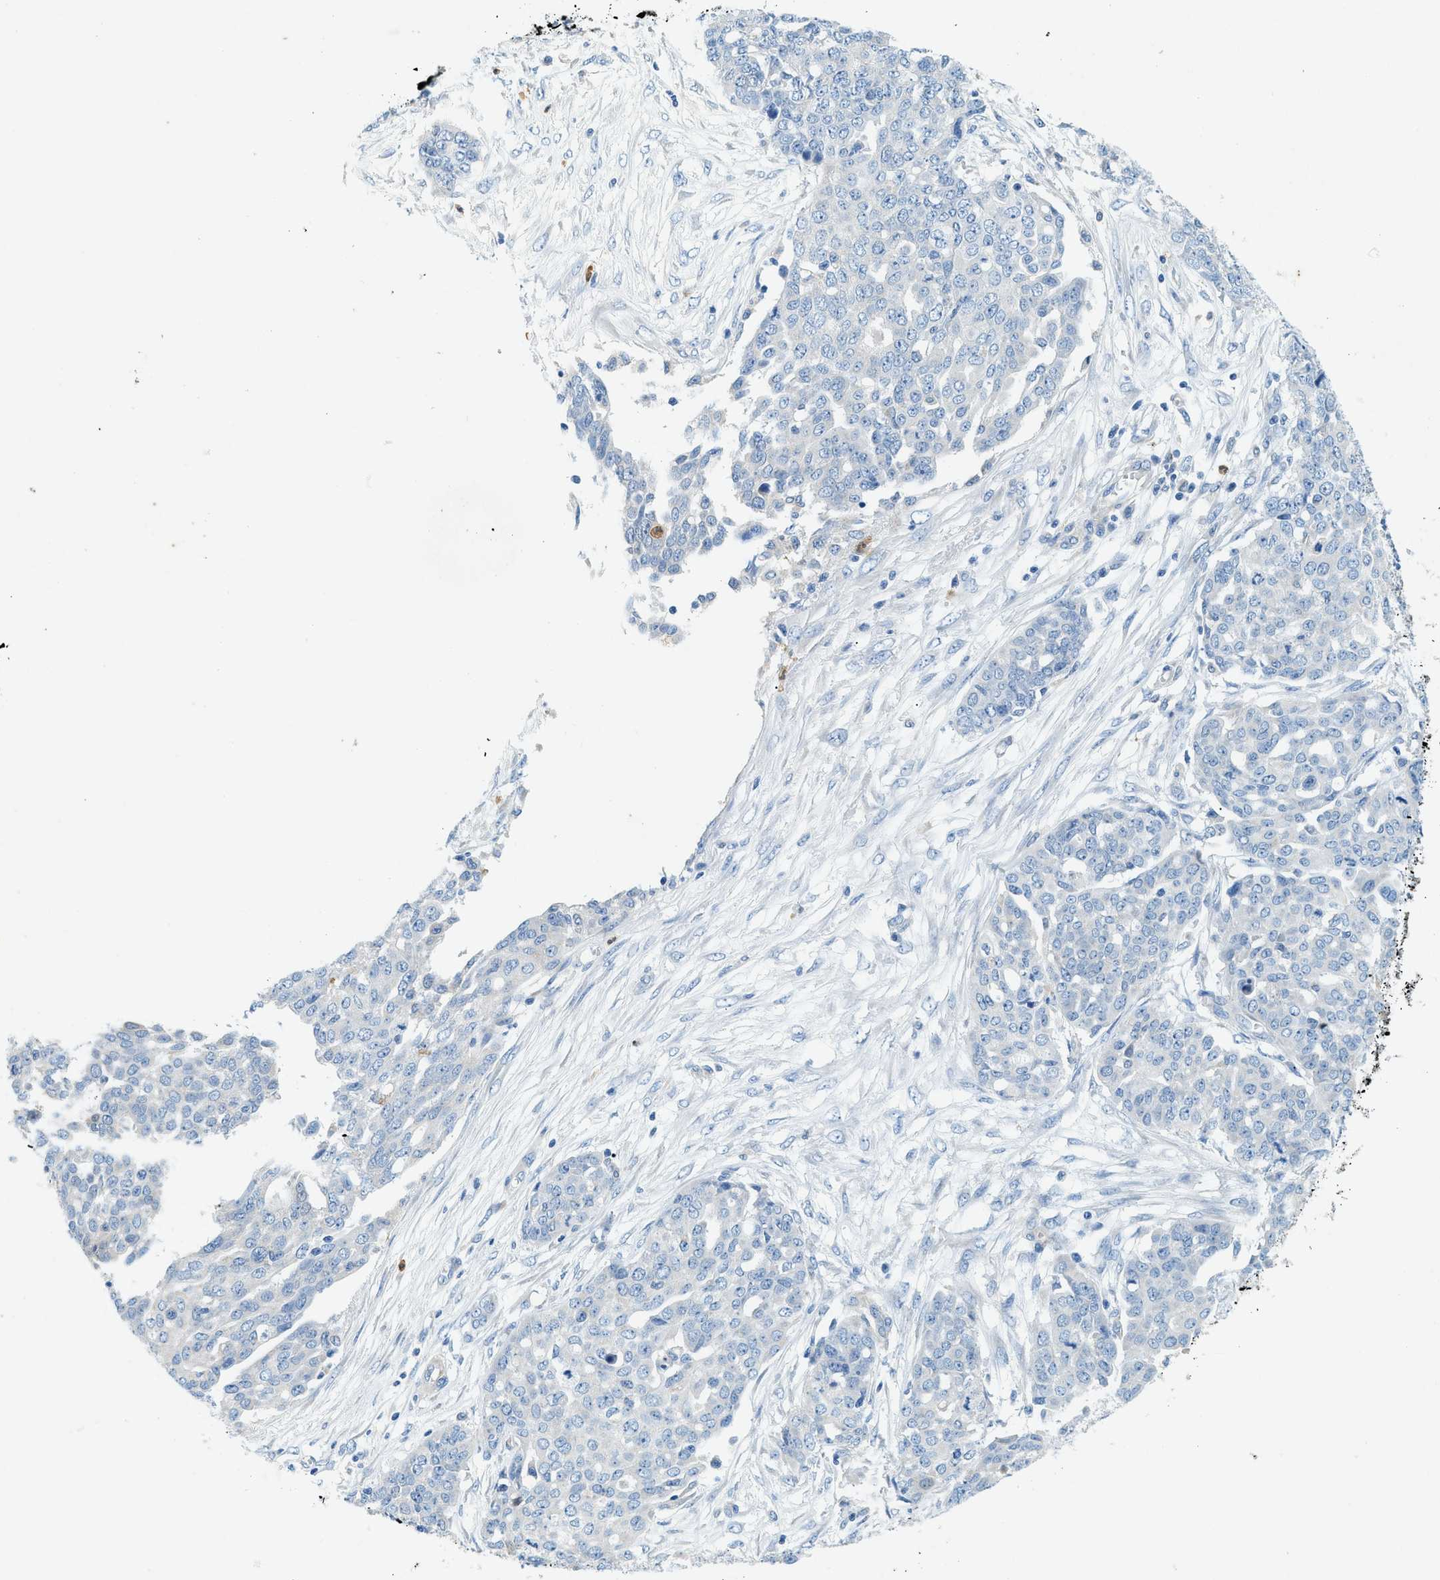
{"staining": {"intensity": "negative", "quantity": "none", "location": "none"}, "tissue": "ovarian cancer", "cell_type": "Tumor cells", "image_type": "cancer", "snomed": [{"axis": "morphology", "description": "Cystadenocarcinoma, serous, NOS"}, {"axis": "topography", "description": "Soft tissue"}, {"axis": "topography", "description": "Ovary"}], "caption": "Tumor cells are negative for protein expression in human ovarian cancer (serous cystadenocarcinoma).", "gene": "ZDHHC13", "patient": {"sex": "female", "age": 57}}